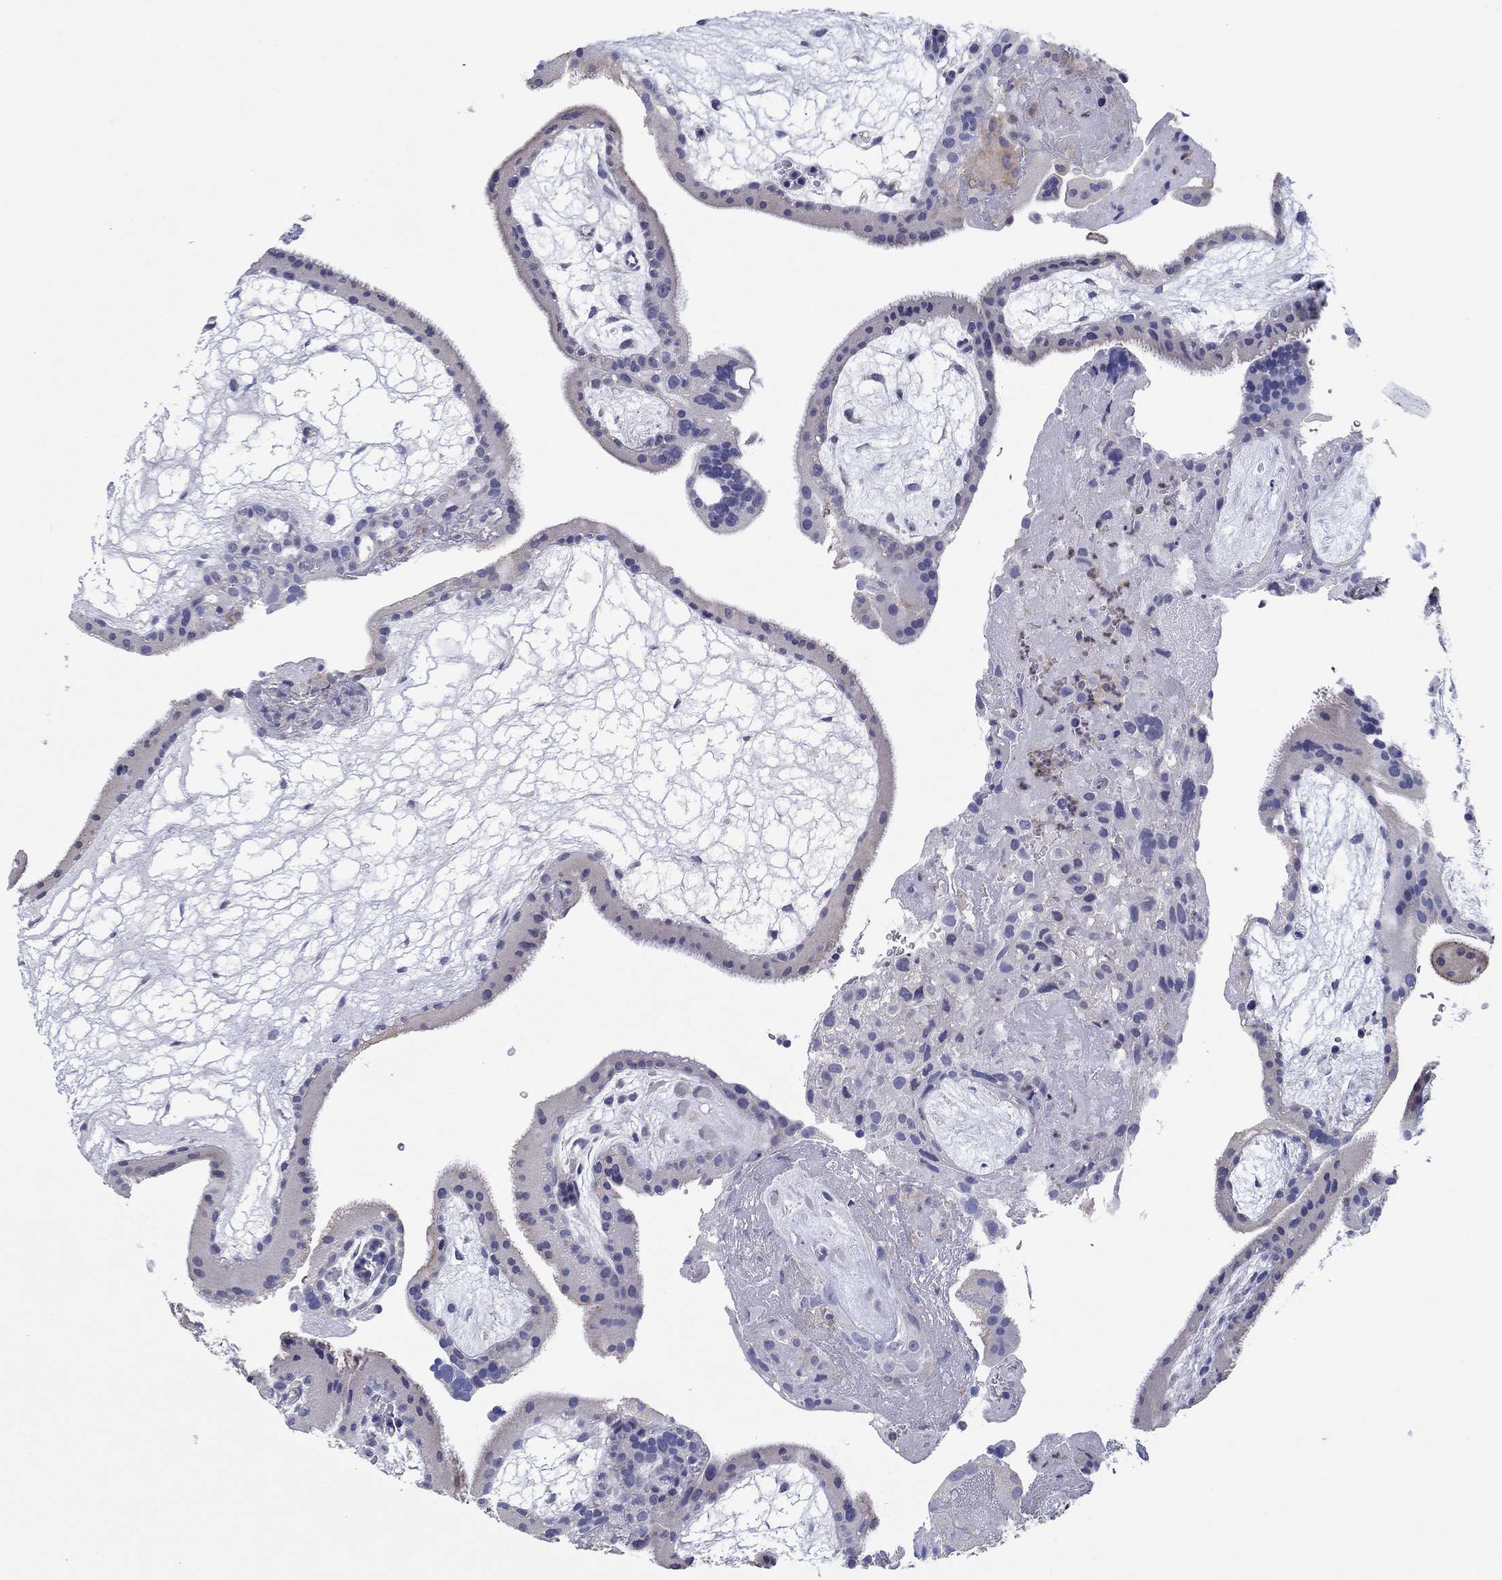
{"staining": {"intensity": "negative", "quantity": "none", "location": "none"}, "tissue": "placenta", "cell_type": "Decidual cells", "image_type": "normal", "snomed": [{"axis": "morphology", "description": "Normal tissue, NOS"}, {"axis": "topography", "description": "Placenta"}], "caption": "The IHC micrograph has no significant staining in decidual cells of placenta.", "gene": "HDC", "patient": {"sex": "female", "age": 19}}